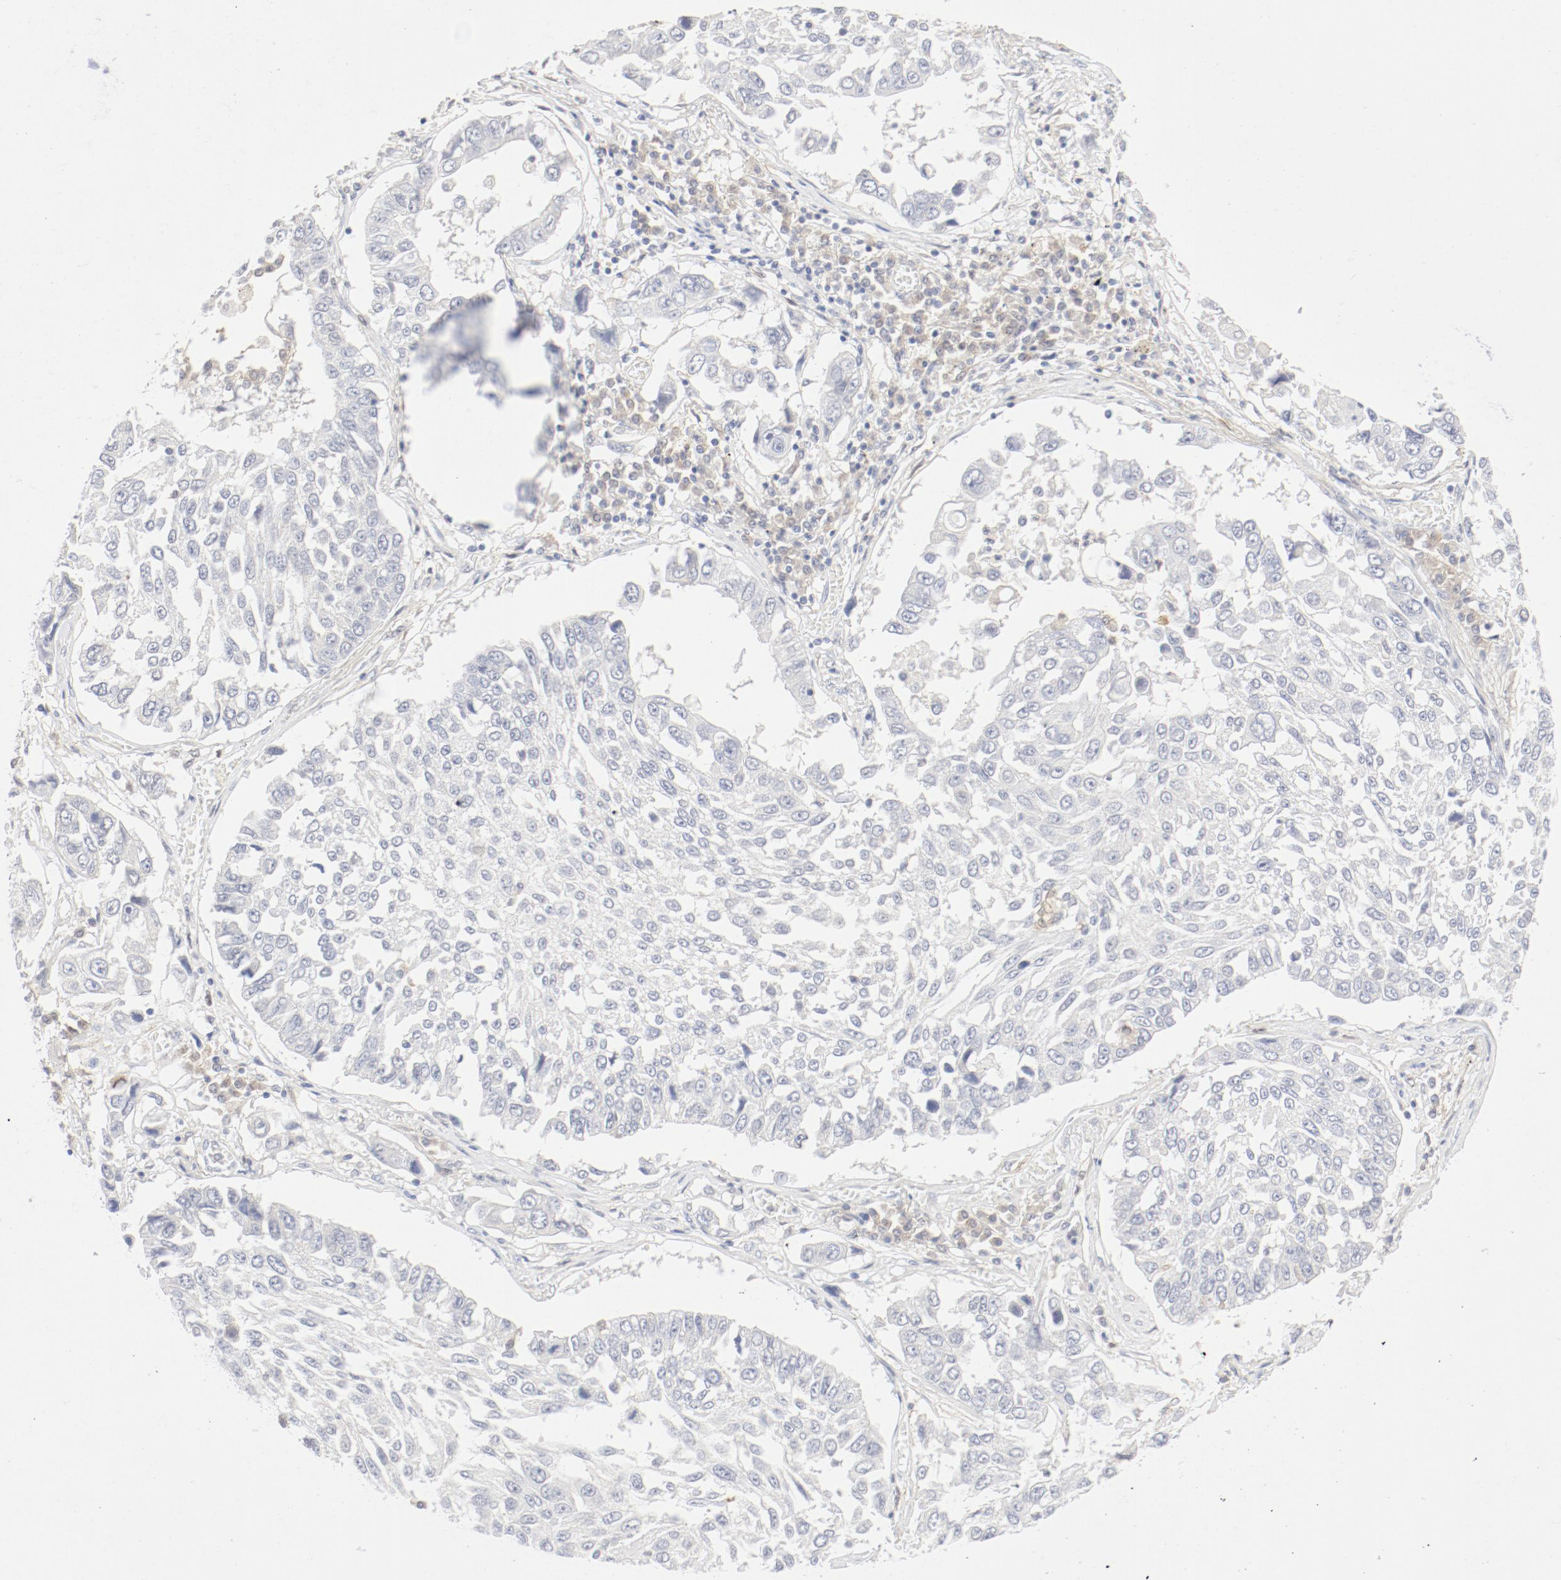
{"staining": {"intensity": "negative", "quantity": "none", "location": "none"}, "tissue": "lung cancer", "cell_type": "Tumor cells", "image_type": "cancer", "snomed": [{"axis": "morphology", "description": "Squamous cell carcinoma, NOS"}, {"axis": "topography", "description": "Lung"}], "caption": "IHC of lung squamous cell carcinoma reveals no staining in tumor cells.", "gene": "PGM1", "patient": {"sex": "male", "age": 71}}